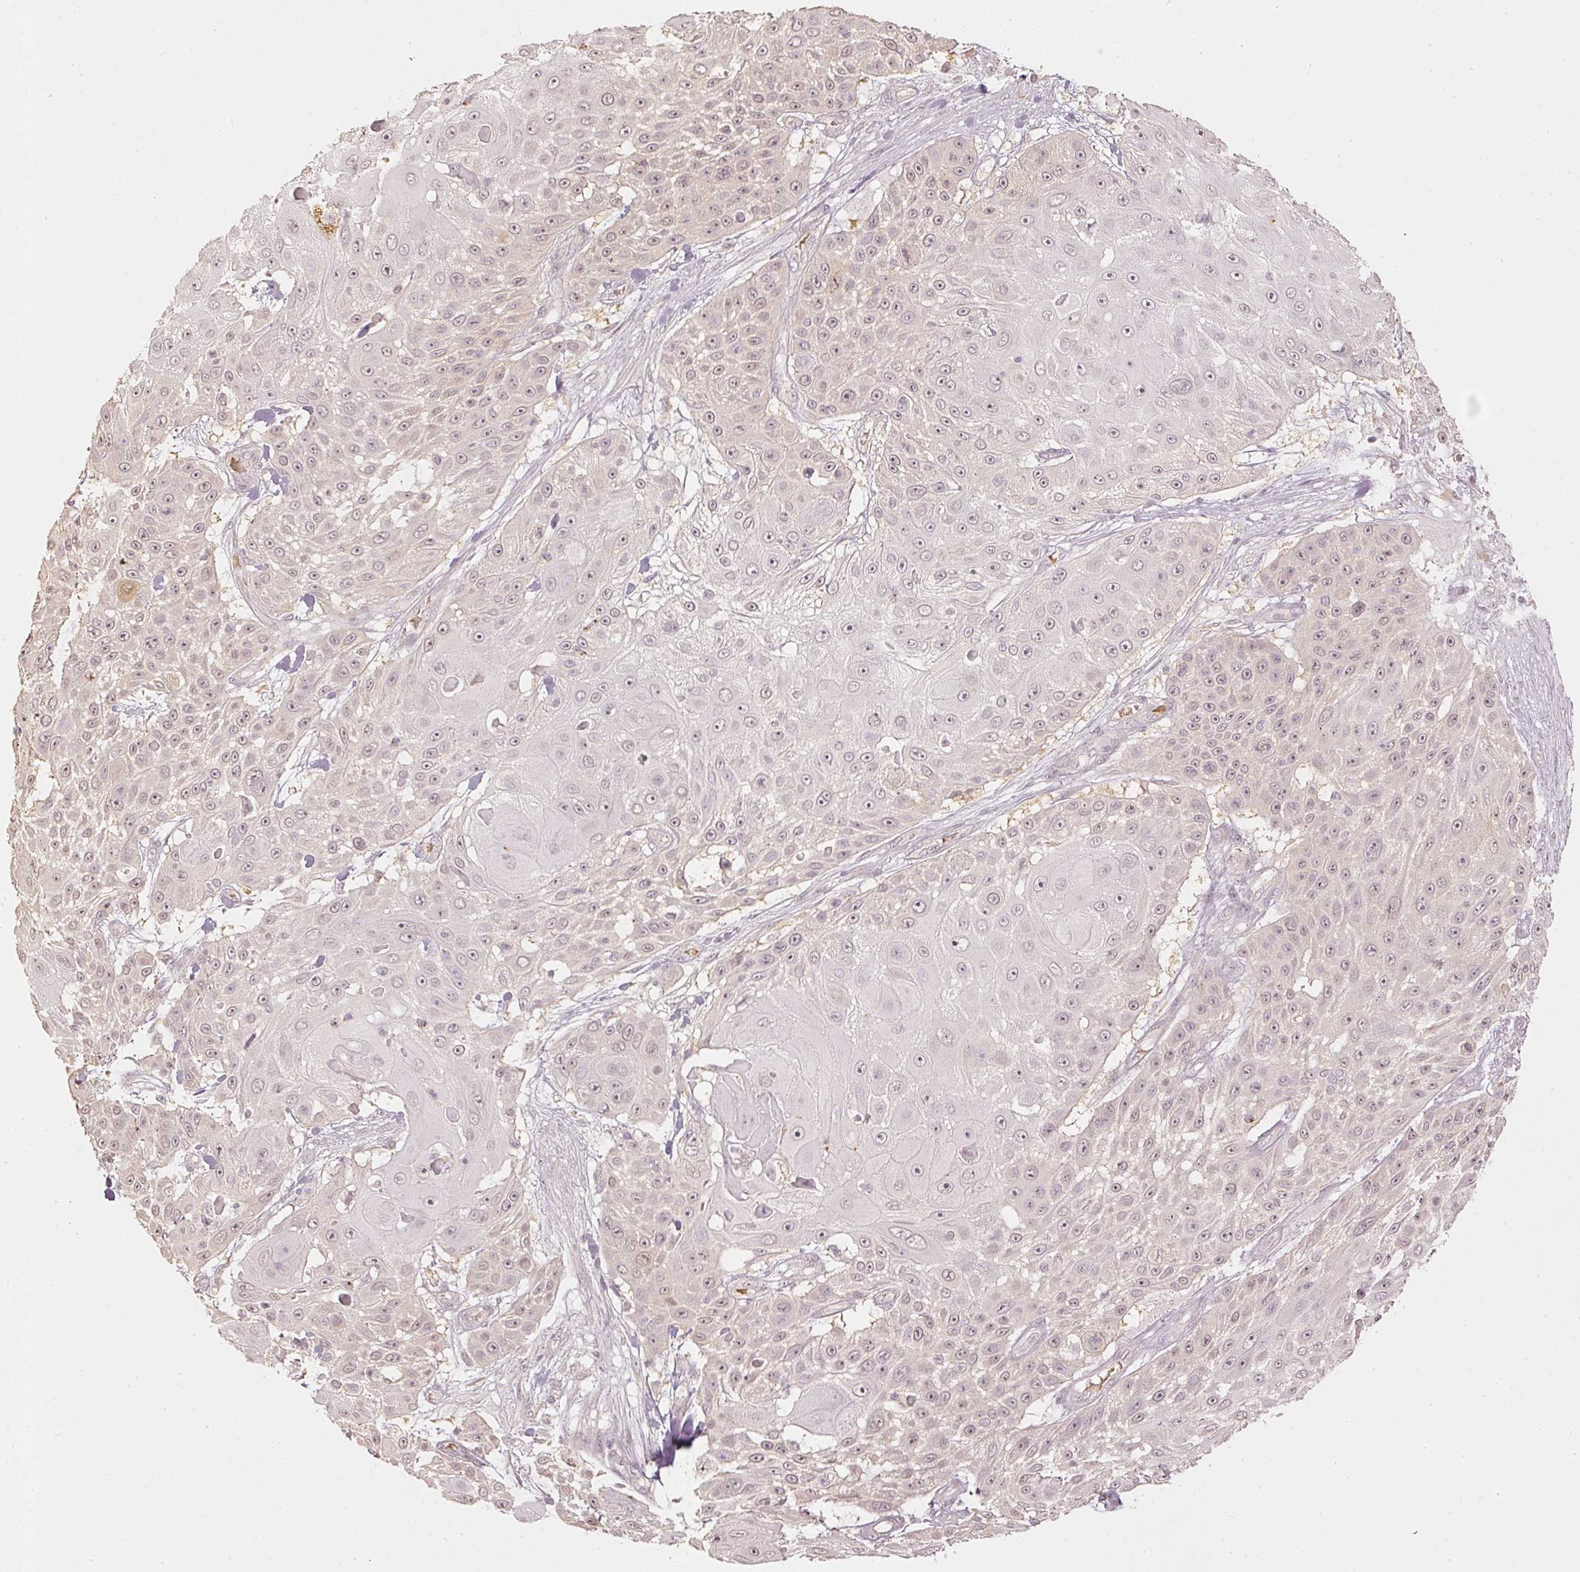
{"staining": {"intensity": "weak", "quantity": ">75%", "location": "cytoplasmic/membranous,nuclear"}, "tissue": "skin cancer", "cell_type": "Tumor cells", "image_type": "cancer", "snomed": [{"axis": "morphology", "description": "Squamous cell carcinoma, NOS"}, {"axis": "topography", "description": "Skin"}], "caption": "Immunohistochemical staining of human skin squamous cell carcinoma reveals low levels of weak cytoplasmic/membranous and nuclear protein staining in about >75% of tumor cells. The staining is performed using DAB (3,3'-diaminobenzidine) brown chromogen to label protein expression. The nuclei are counter-stained blue using hematoxylin.", "gene": "GZMA", "patient": {"sex": "female", "age": 86}}